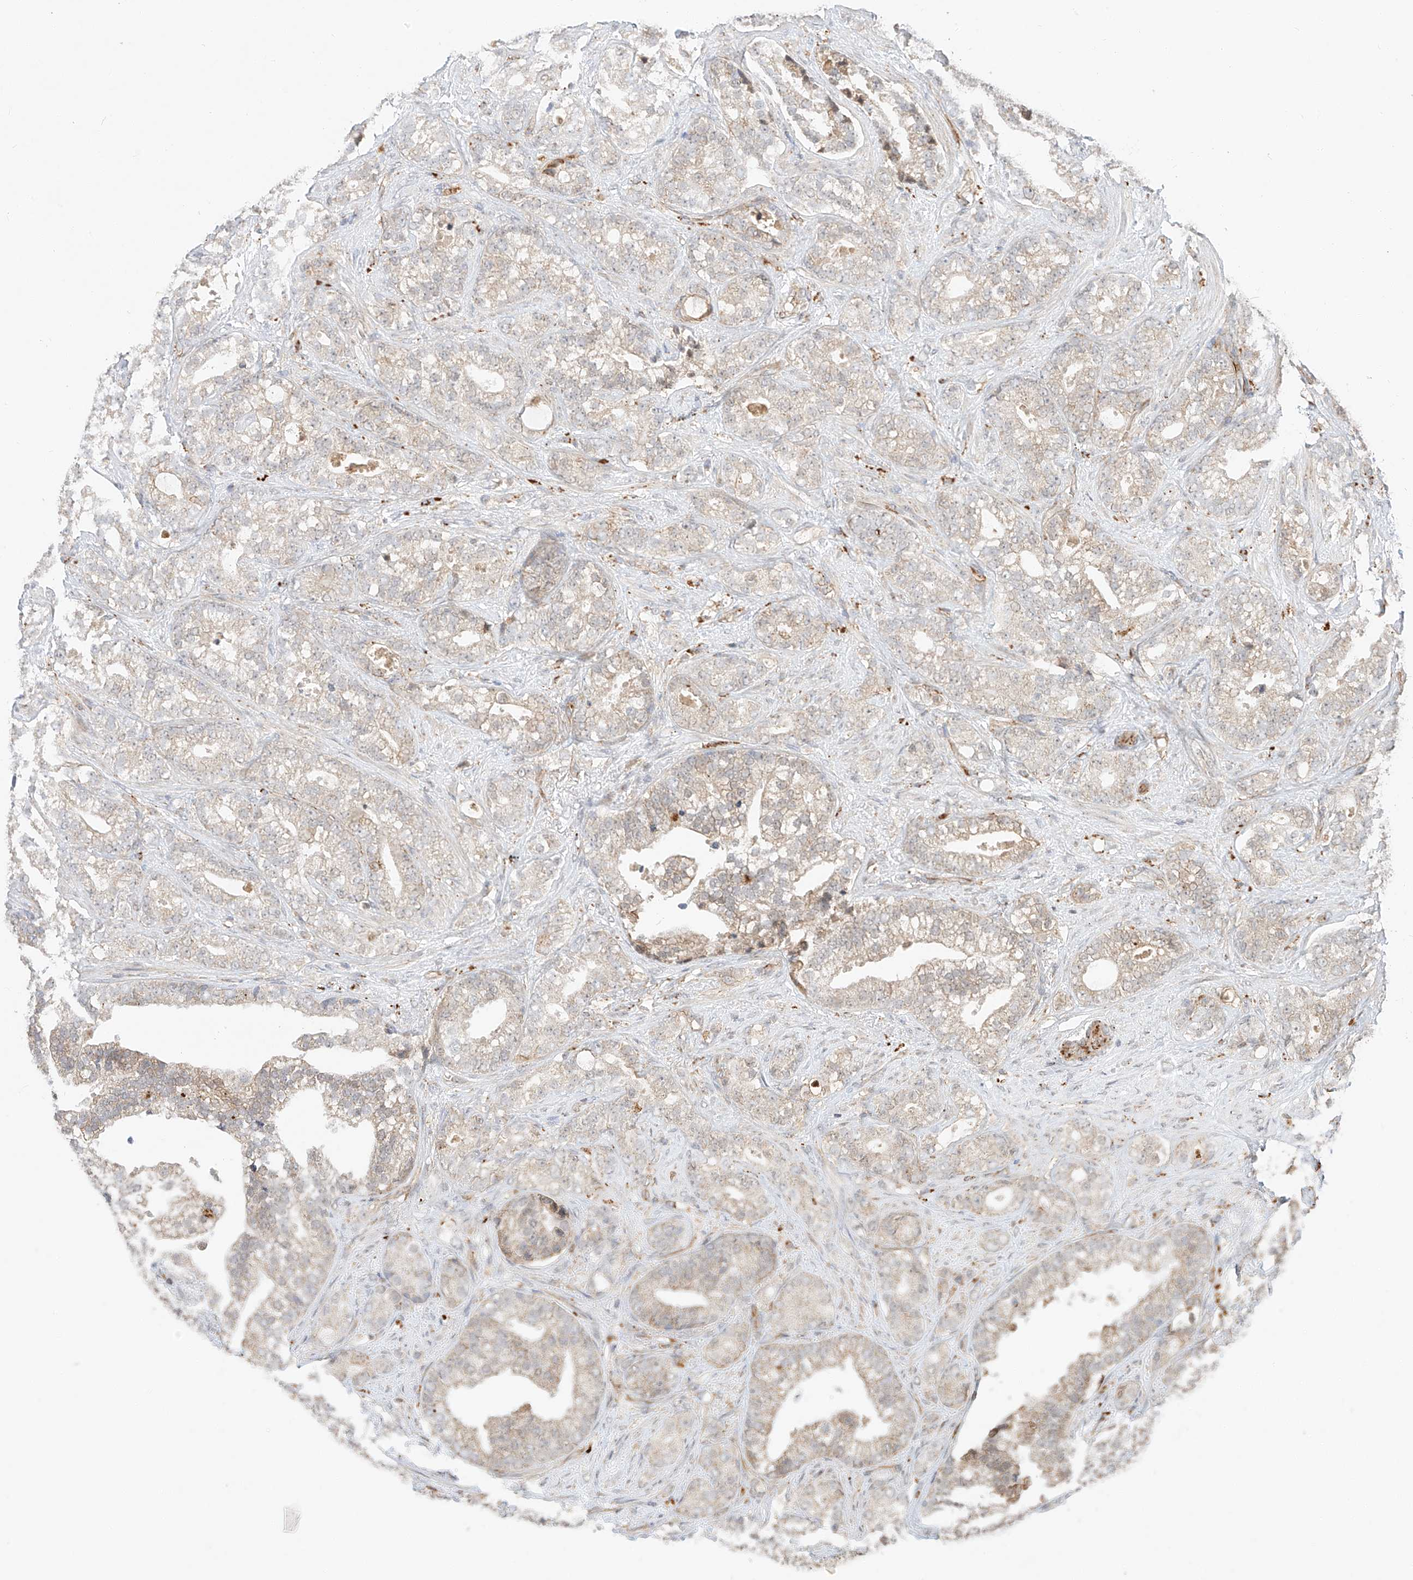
{"staining": {"intensity": "weak", "quantity": "<25%", "location": "cytoplasmic/membranous"}, "tissue": "prostate cancer", "cell_type": "Tumor cells", "image_type": "cancer", "snomed": [{"axis": "morphology", "description": "Adenocarcinoma, High grade"}, {"axis": "topography", "description": "Prostate and seminal vesicle, NOS"}], "caption": "Immunohistochemistry (IHC) histopathology image of prostate high-grade adenocarcinoma stained for a protein (brown), which shows no positivity in tumor cells.", "gene": "SUSD6", "patient": {"sex": "male", "age": 67}}